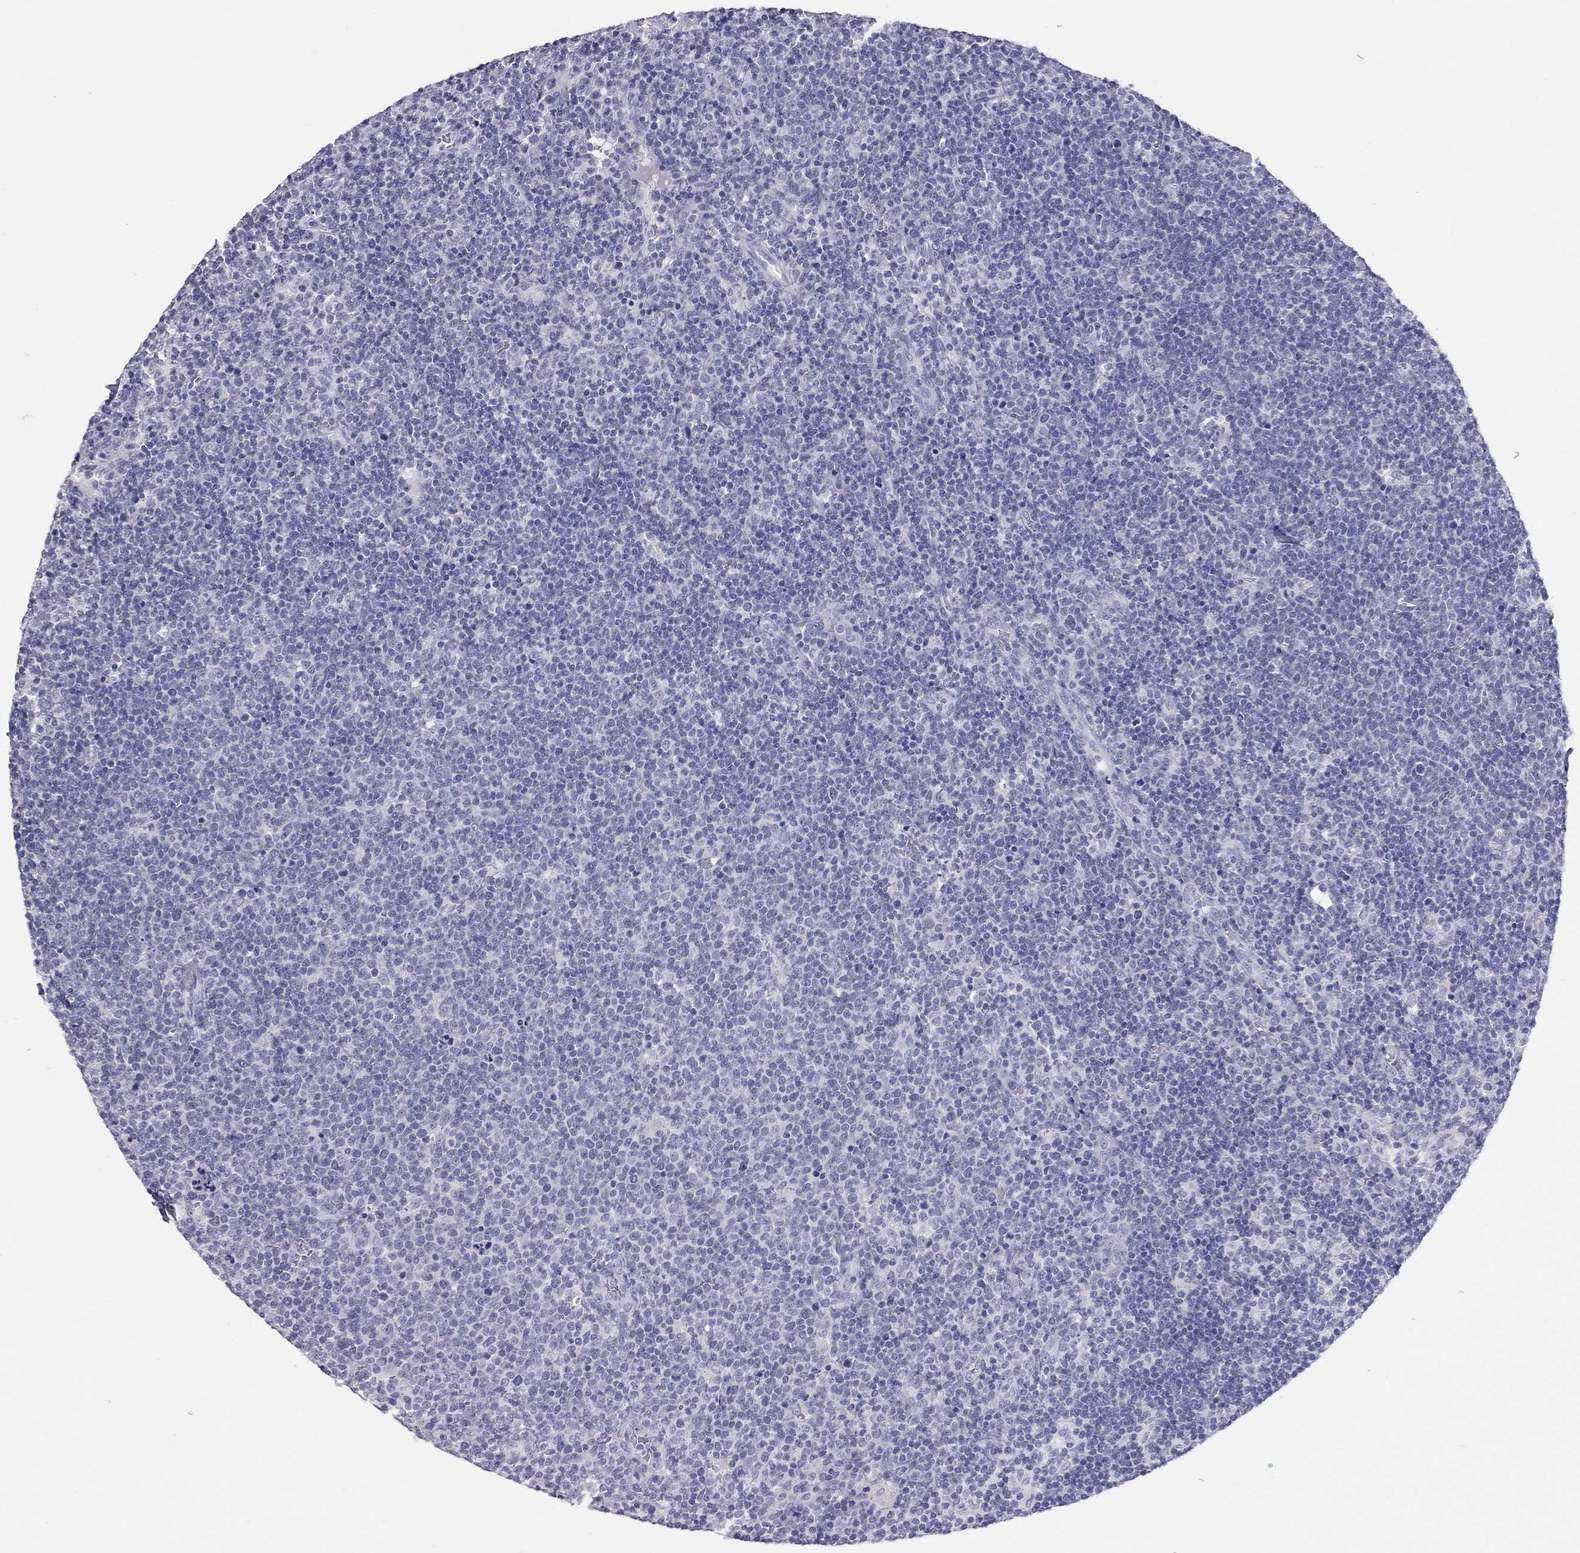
{"staining": {"intensity": "negative", "quantity": "none", "location": "none"}, "tissue": "lymphoma", "cell_type": "Tumor cells", "image_type": "cancer", "snomed": [{"axis": "morphology", "description": "Malignant lymphoma, non-Hodgkin's type, High grade"}, {"axis": "topography", "description": "Lymph node"}], "caption": "IHC of human high-grade malignant lymphoma, non-Hodgkin's type demonstrates no positivity in tumor cells.", "gene": "PSMB11", "patient": {"sex": "male", "age": 61}}